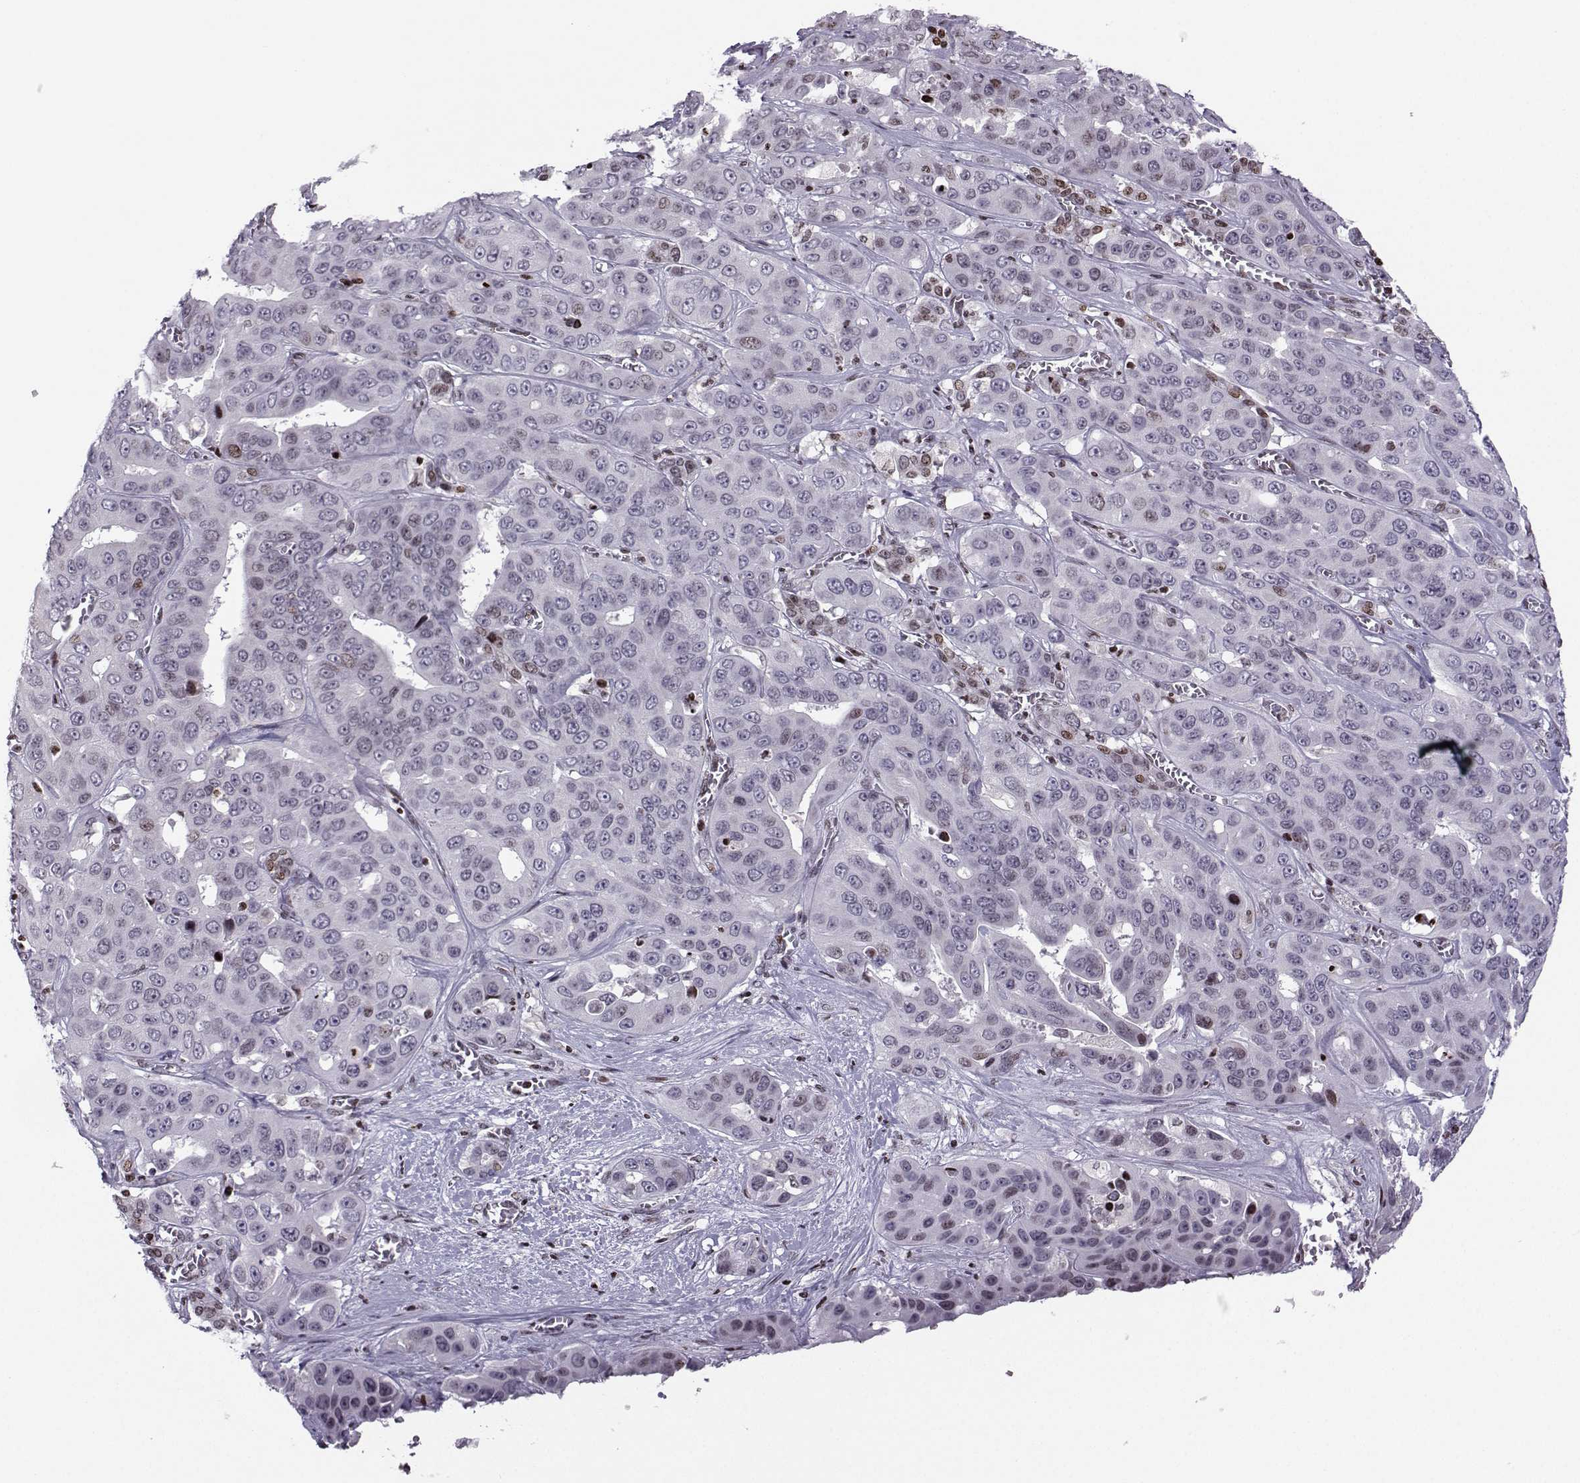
{"staining": {"intensity": "negative", "quantity": "none", "location": "none"}, "tissue": "liver cancer", "cell_type": "Tumor cells", "image_type": "cancer", "snomed": [{"axis": "morphology", "description": "Cholangiocarcinoma"}, {"axis": "topography", "description": "Liver"}], "caption": "Immunohistochemistry image of human liver cancer (cholangiocarcinoma) stained for a protein (brown), which reveals no staining in tumor cells.", "gene": "ZNF19", "patient": {"sex": "female", "age": 52}}